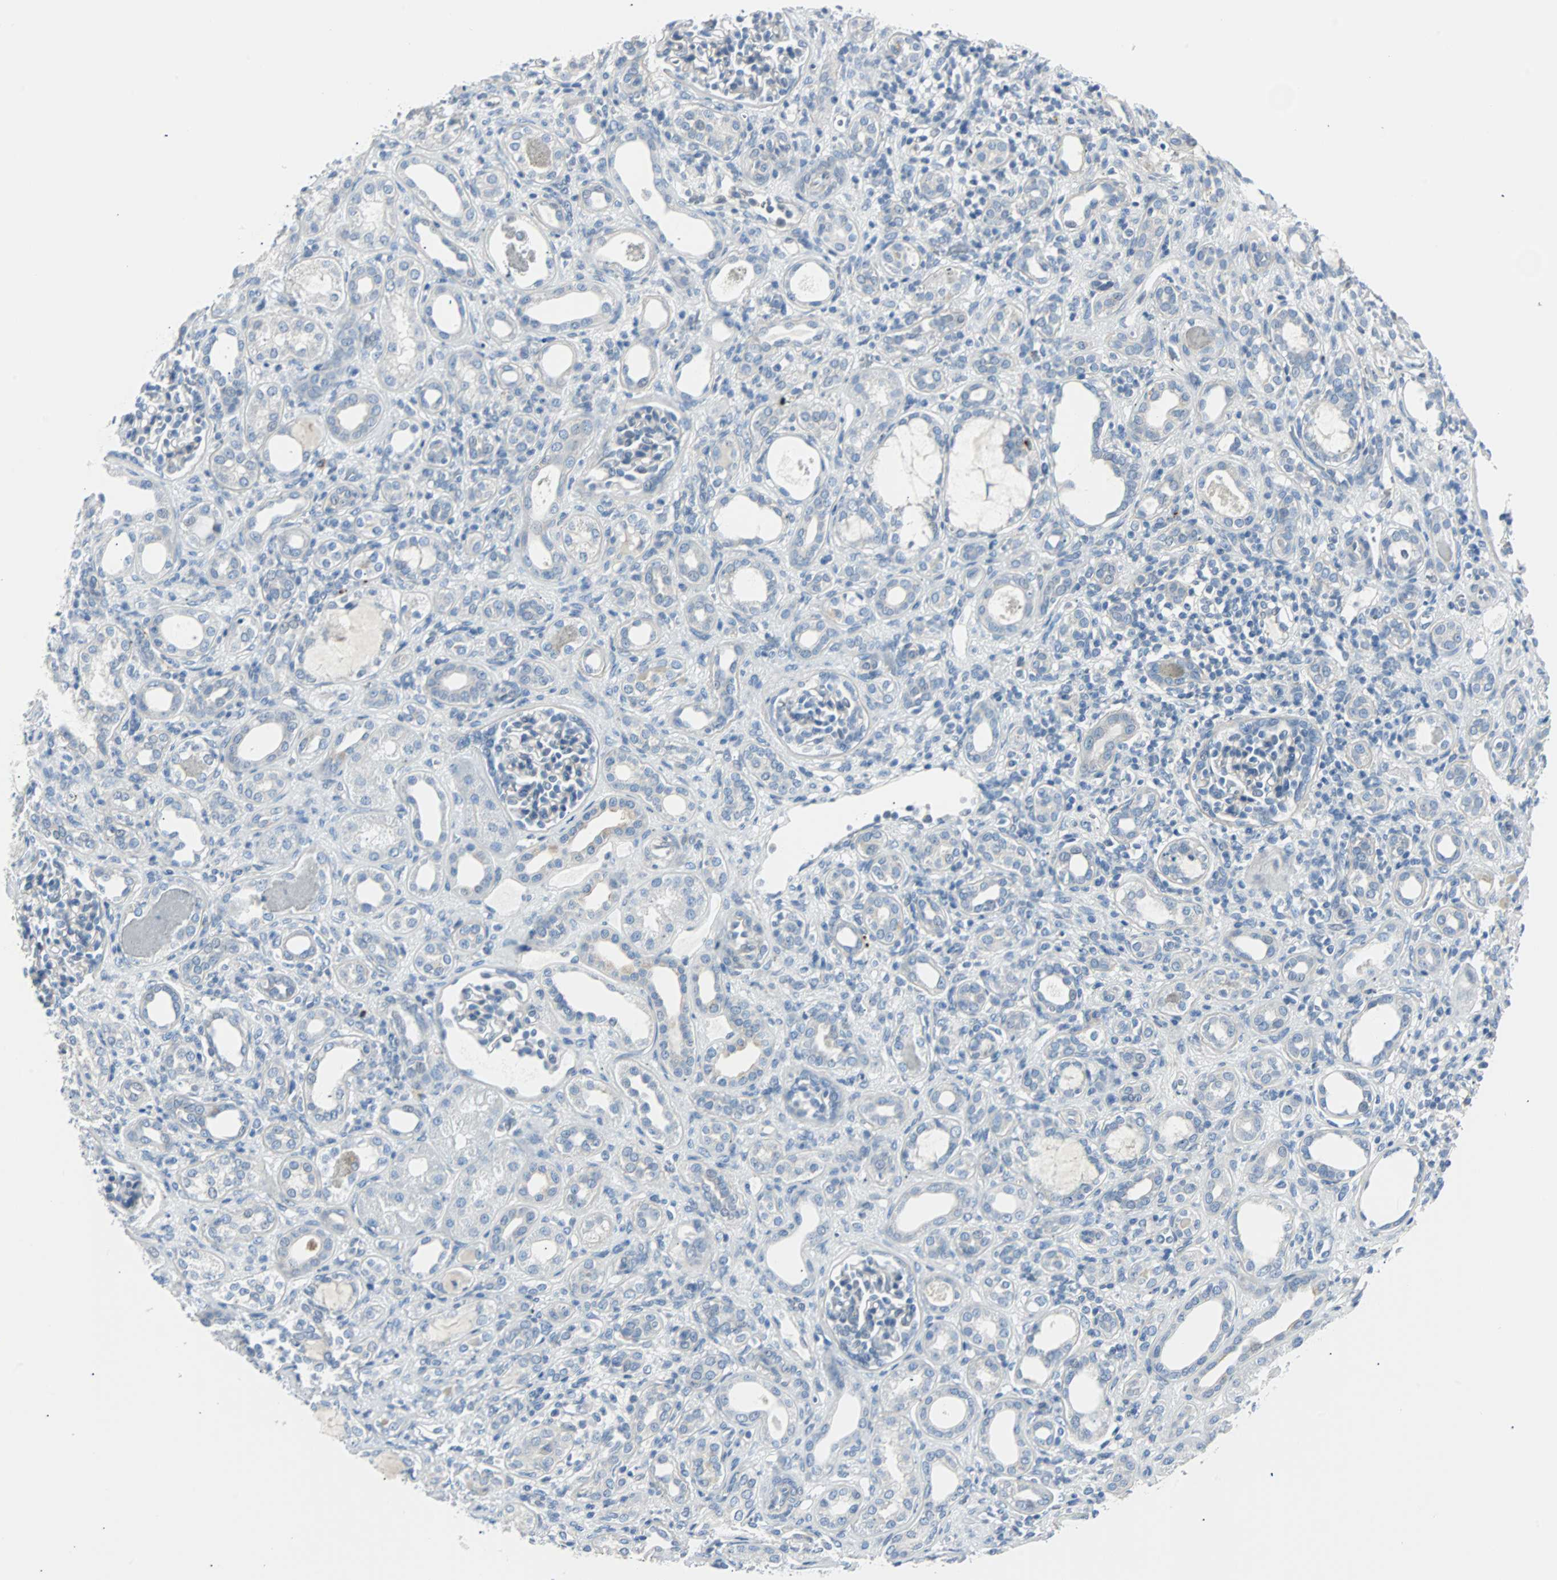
{"staining": {"intensity": "negative", "quantity": "none", "location": "none"}, "tissue": "kidney", "cell_type": "Cells in glomeruli", "image_type": "normal", "snomed": [{"axis": "morphology", "description": "Normal tissue, NOS"}, {"axis": "topography", "description": "Kidney"}], "caption": "This is an immunohistochemistry photomicrograph of unremarkable human kidney. There is no positivity in cells in glomeruli.", "gene": "RASA1", "patient": {"sex": "male", "age": 7}}